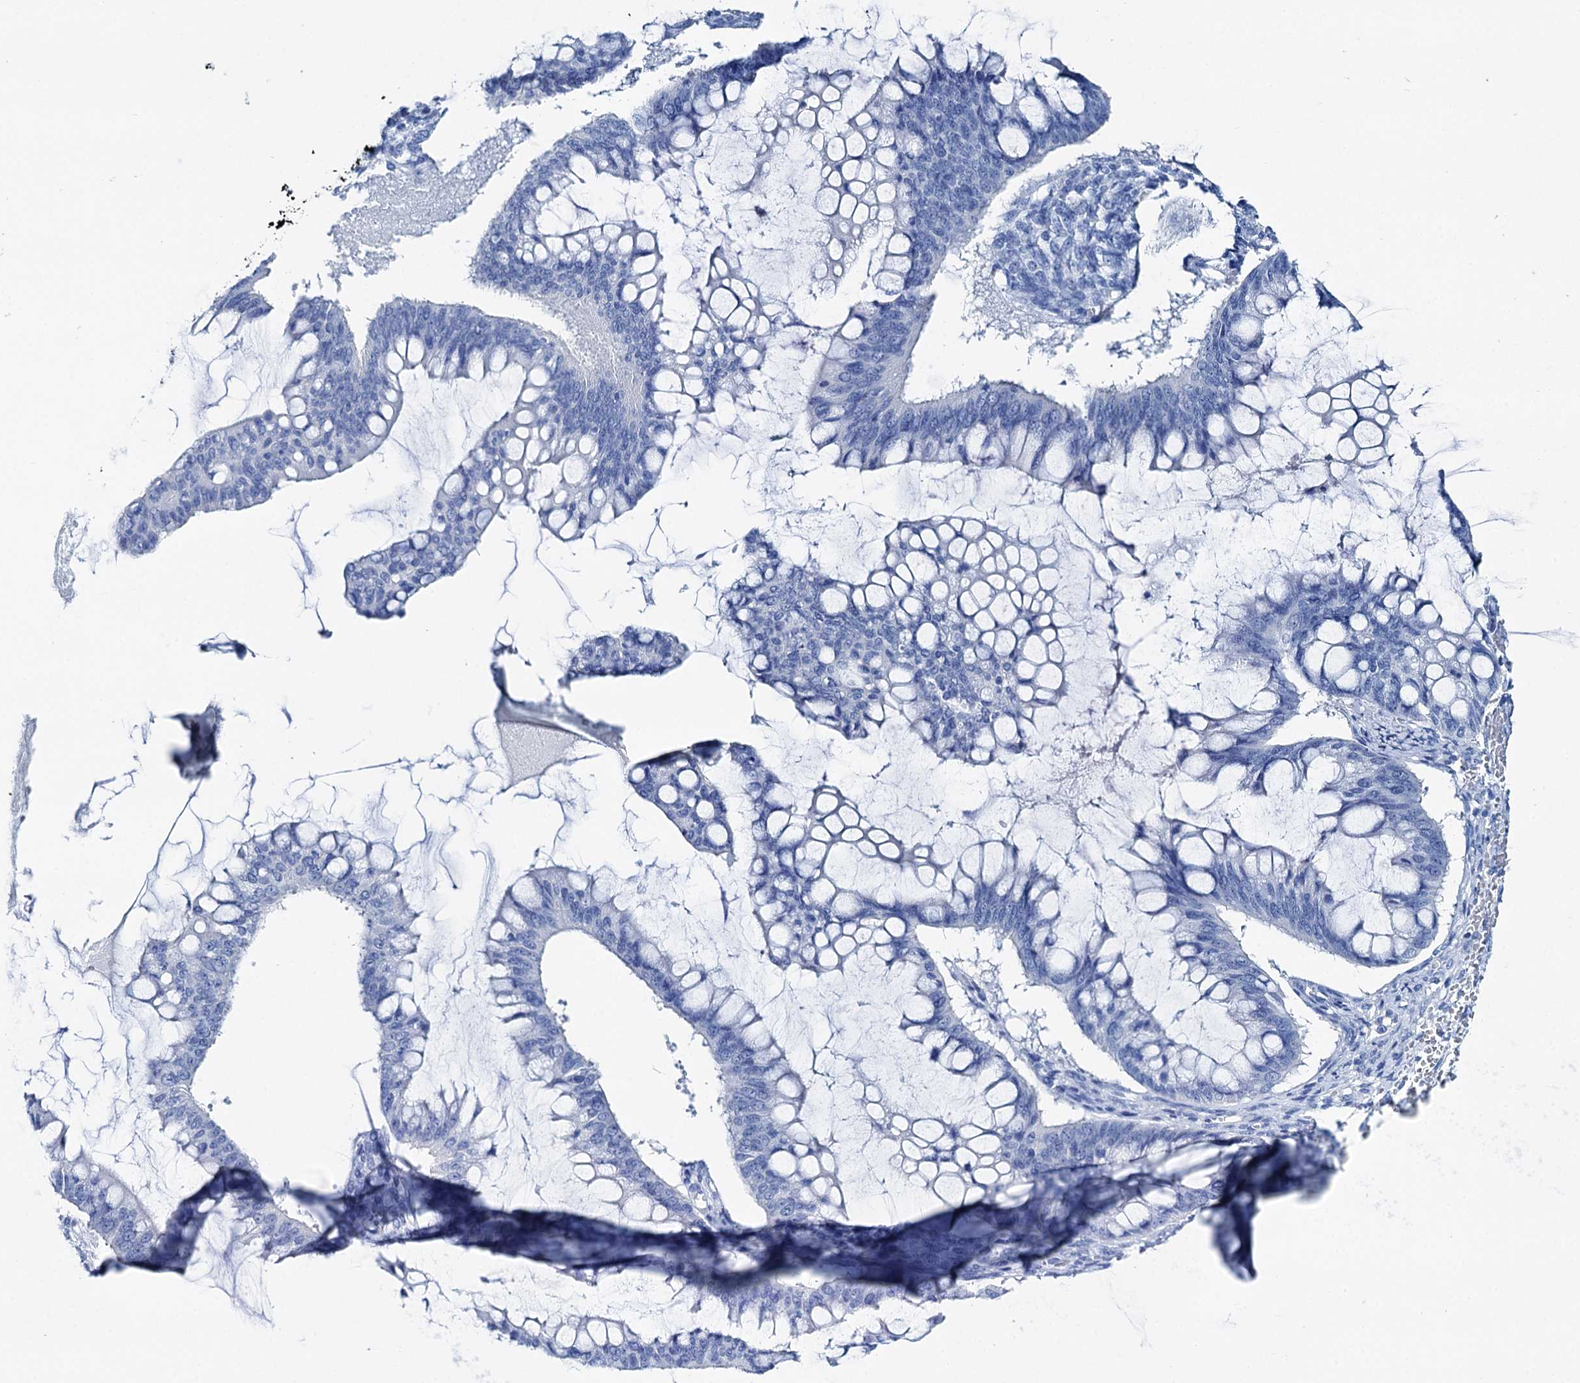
{"staining": {"intensity": "negative", "quantity": "none", "location": "none"}, "tissue": "ovarian cancer", "cell_type": "Tumor cells", "image_type": "cancer", "snomed": [{"axis": "morphology", "description": "Cystadenocarcinoma, mucinous, NOS"}, {"axis": "topography", "description": "Ovary"}], "caption": "IHC micrograph of ovarian mucinous cystadenocarcinoma stained for a protein (brown), which shows no expression in tumor cells. The staining is performed using DAB (3,3'-diaminobenzidine) brown chromogen with nuclei counter-stained in using hematoxylin.", "gene": "BRINP1", "patient": {"sex": "female", "age": 73}}